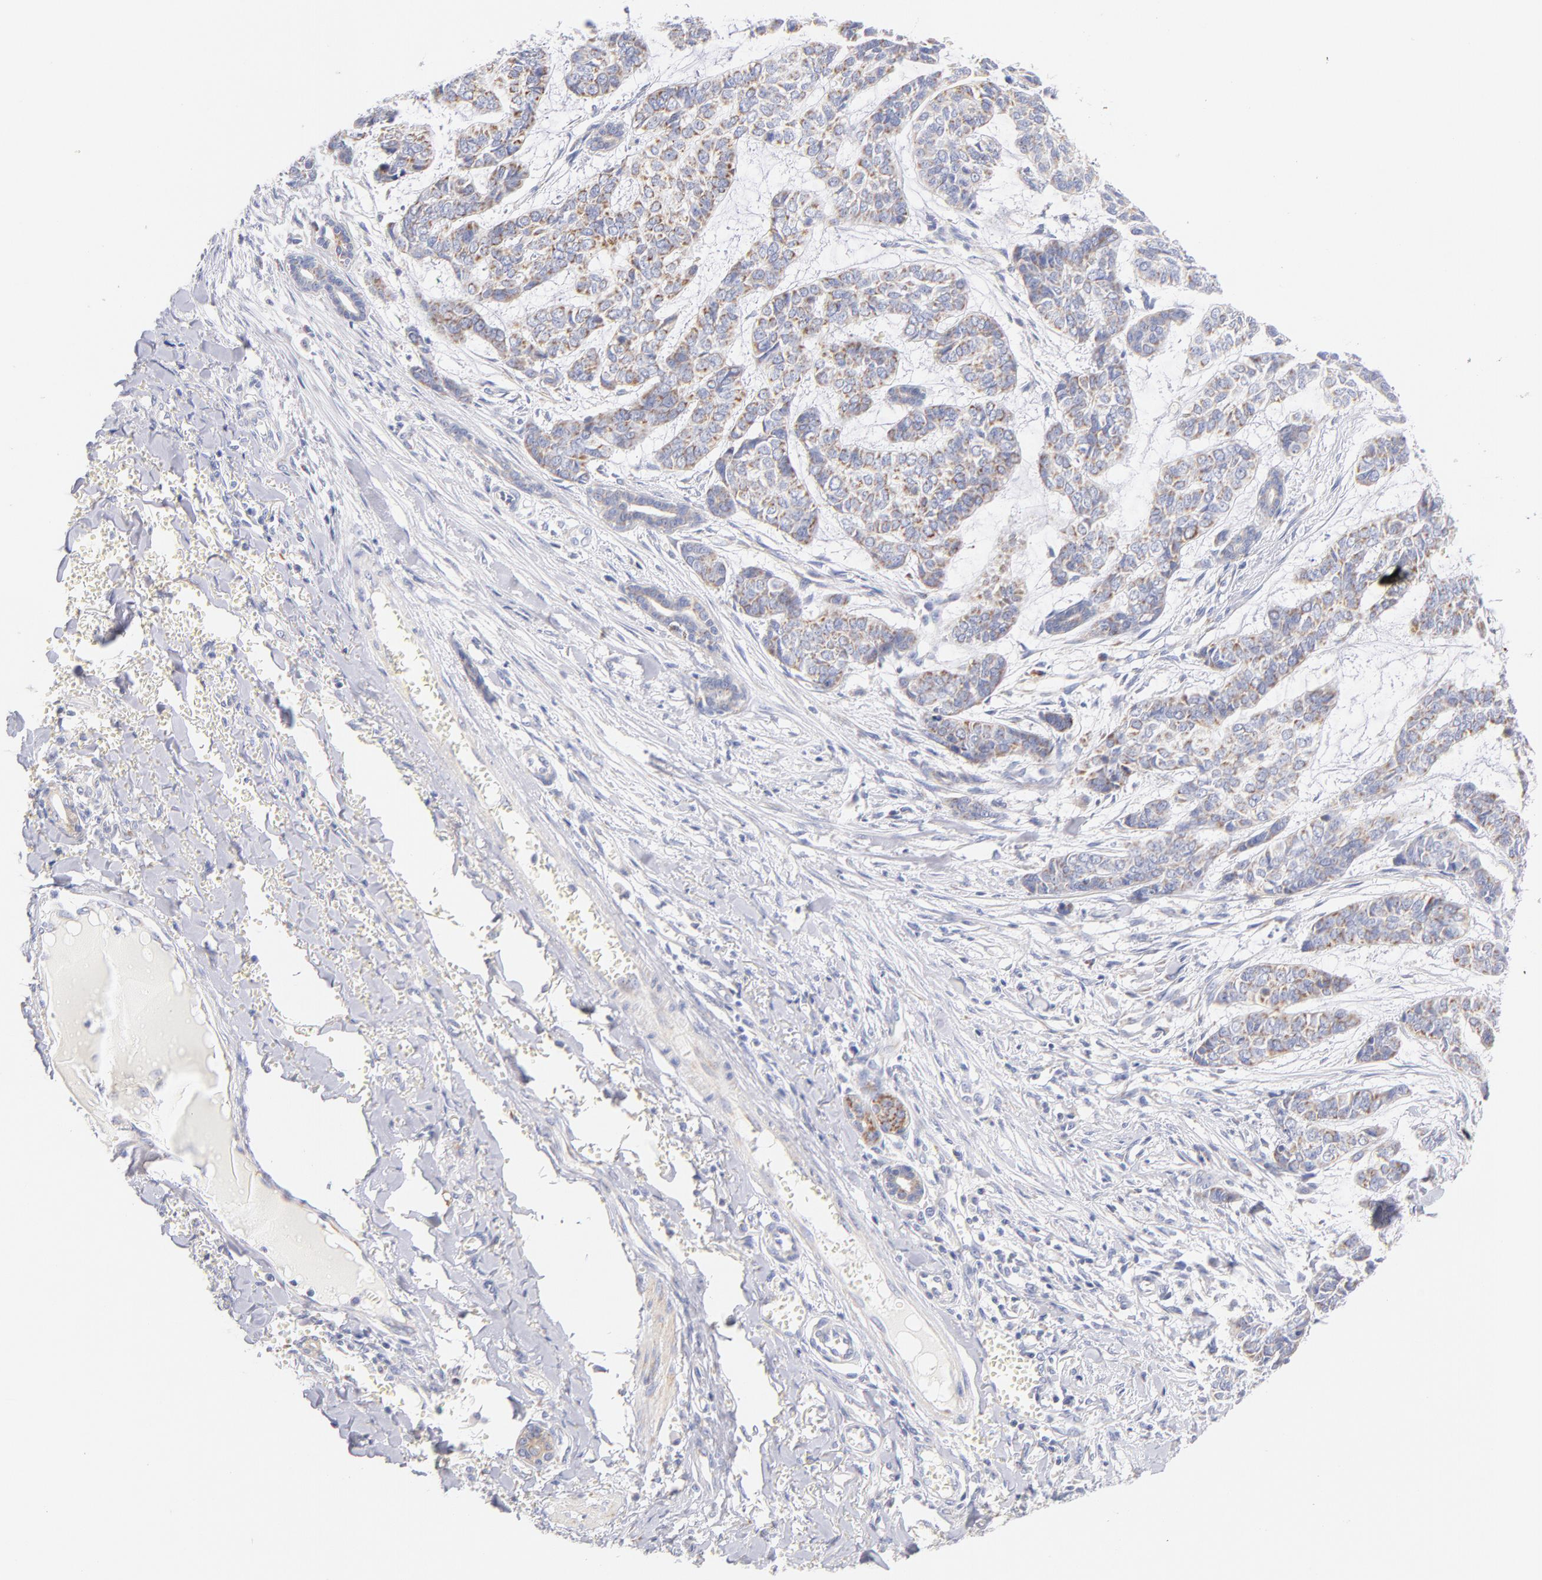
{"staining": {"intensity": "weak", "quantity": ">75%", "location": "cytoplasmic/membranous"}, "tissue": "skin cancer", "cell_type": "Tumor cells", "image_type": "cancer", "snomed": [{"axis": "morphology", "description": "Basal cell carcinoma"}, {"axis": "topography", "description": "Skin"}], "caption": "The immunohistochemical stain highlights weak cytoplasmic/membranous expression in tumor cells of skin cancer (basal cell carcinoma) tissue.", "gene": "AIFM1", "patient": {"sex": "female", "age": 64}}